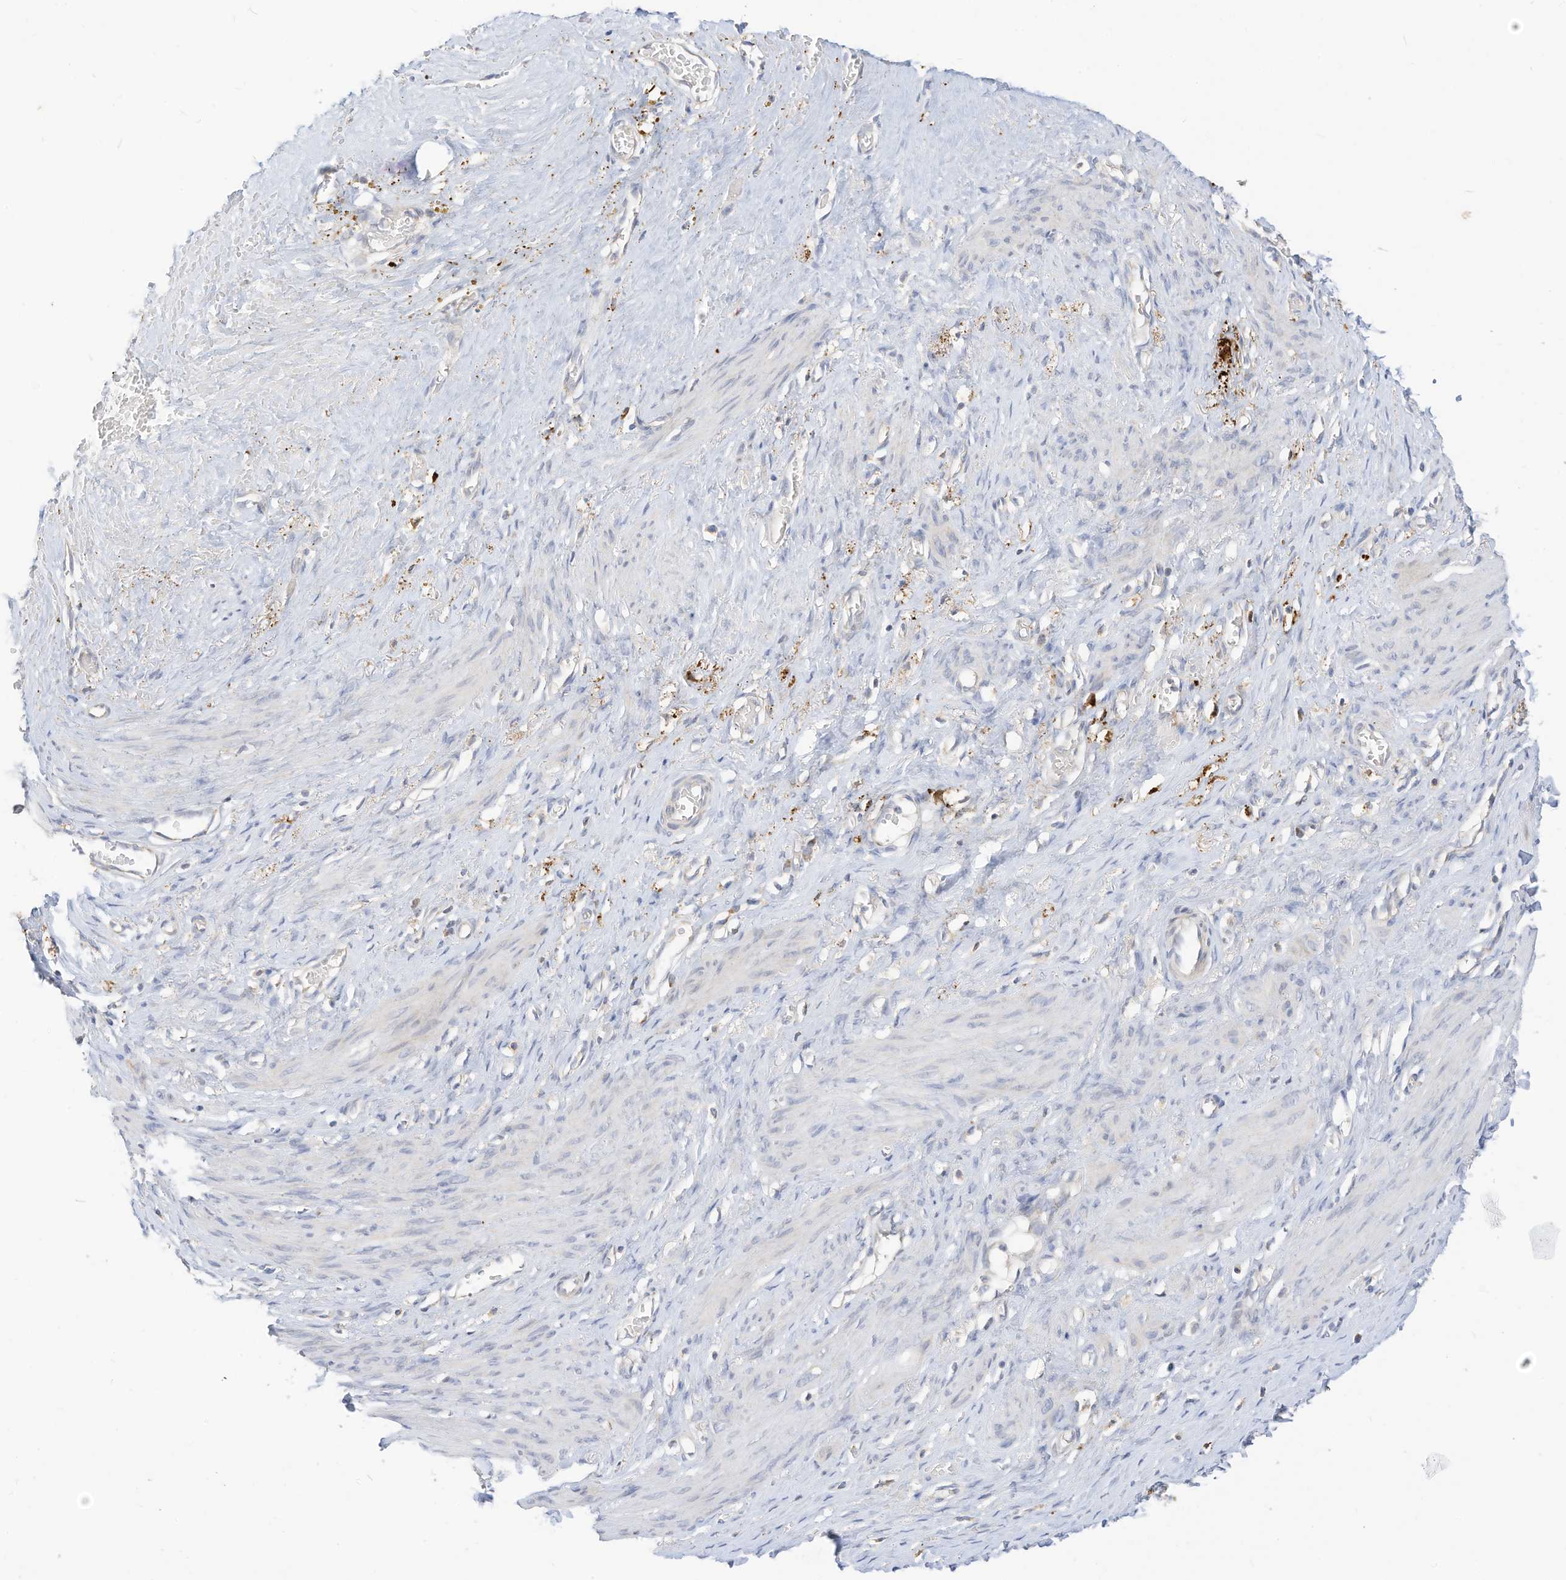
{"staining": {"intensity": "negative", "quantity": "none", "location": "none"}, "tissue": "smooth muscle", "cell_type": "Smooth muscle cells", "image_type": "normal", "snomed": [{"axis": "morphology", "description": "Normal tissue, NOS"}, {"axis": "topography", "description": "Endometrium"}], "caption": "Protein analysis of benign smooth muscle reveals no significant staining in smooth muscle cells. (Brightfield microscopy of DAB immunohistochemistry (IHC) at high magnification).", "gene": "RHOH", "patient": {"sex": "female", "age": 33}}